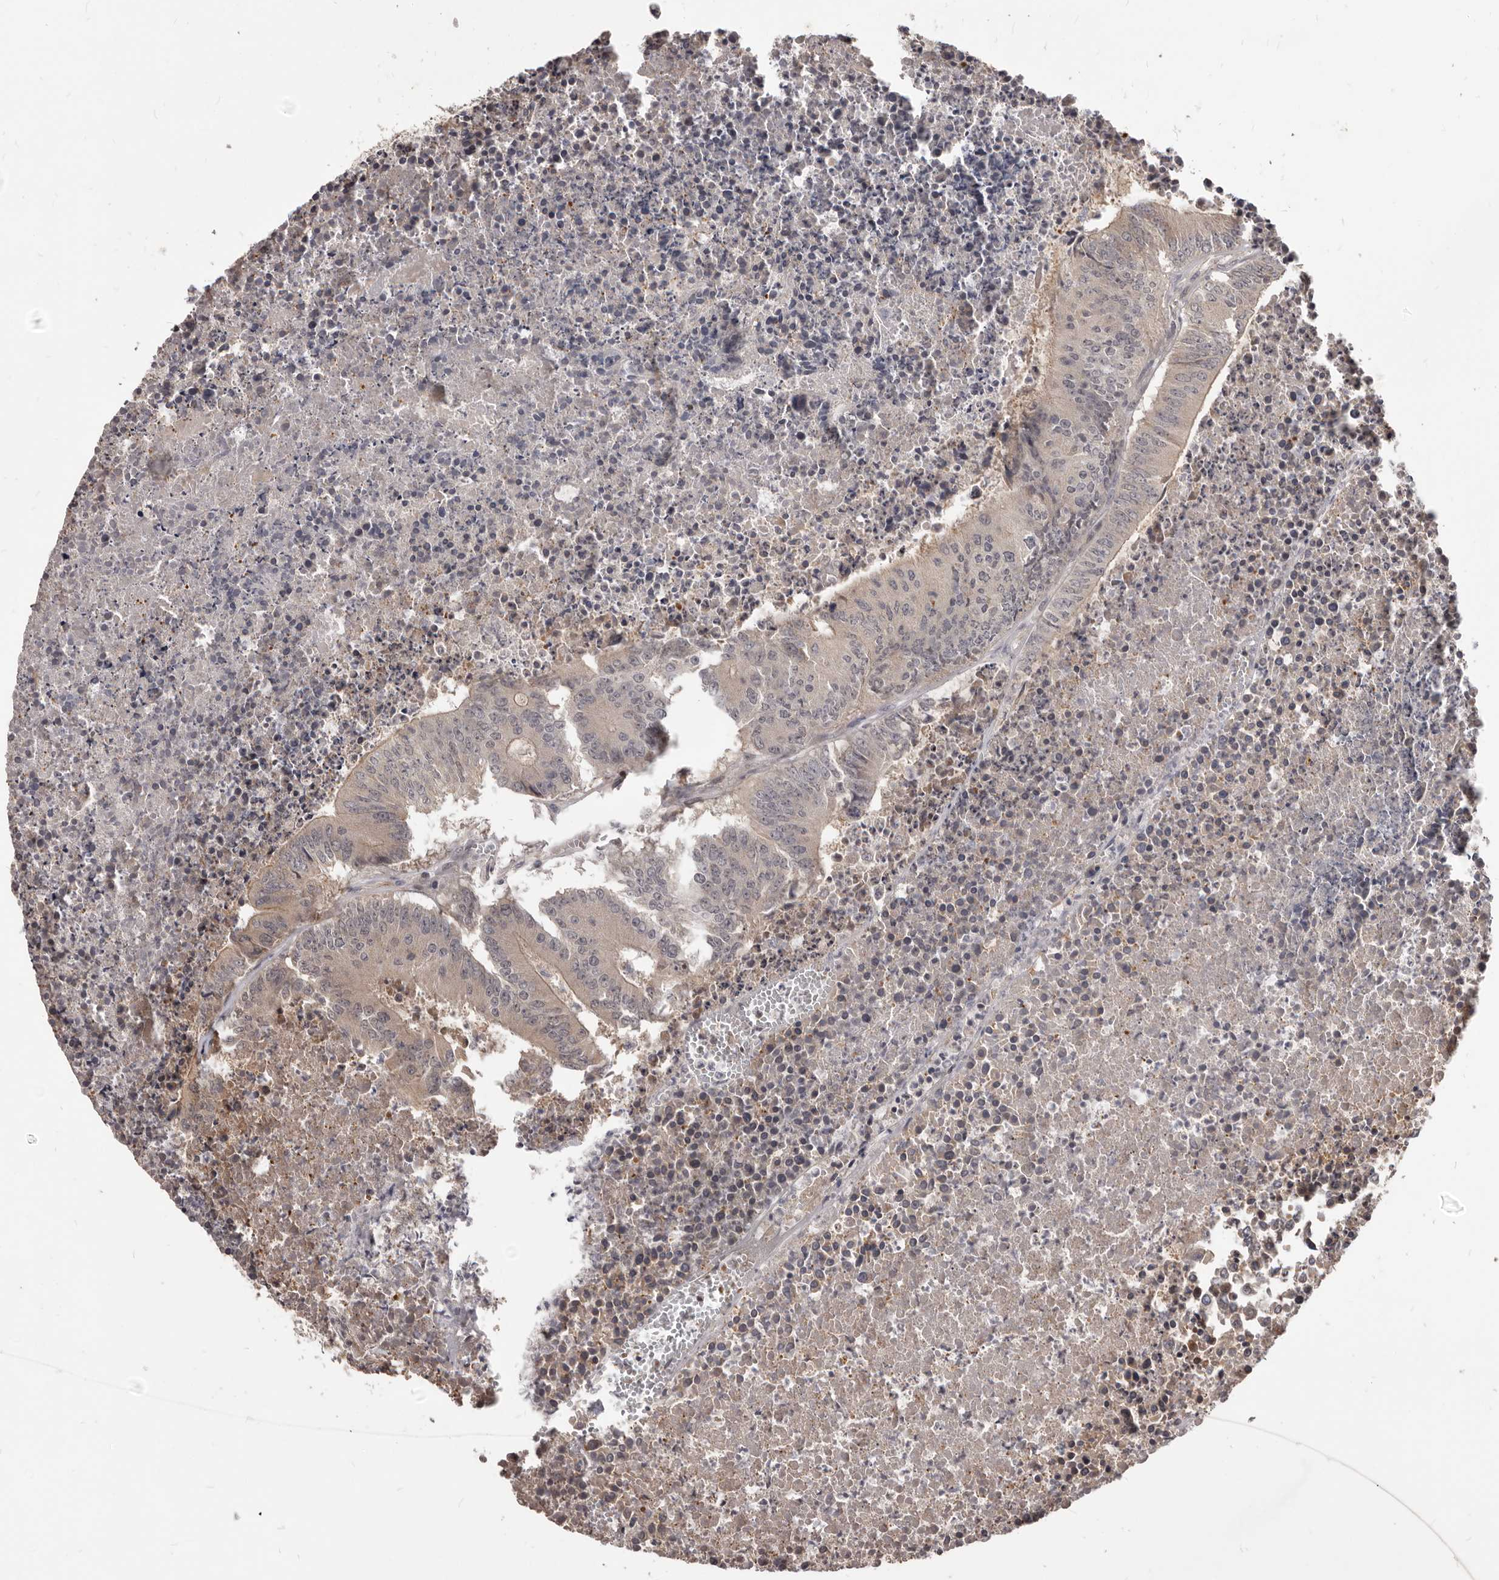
{"staining": {"intensity": "weak", "quantity": "<25%", "location": "cytoplasmic/membranous"}, "tissue": "colorectal cancer", "cell_type": "Tumor cells", "image_type": "cancer", "snomed": [{"axis": "morphology", "description": "Adenocarcinoma, NOS"}, {"axis": "topography", "description": "Colon"}], "caption": "Tumor cells show no significant staining in colorectal cancer (adenocarcinoma).", "gene": "GABPB2", "patient": {"sex": "male", "age": 87}}